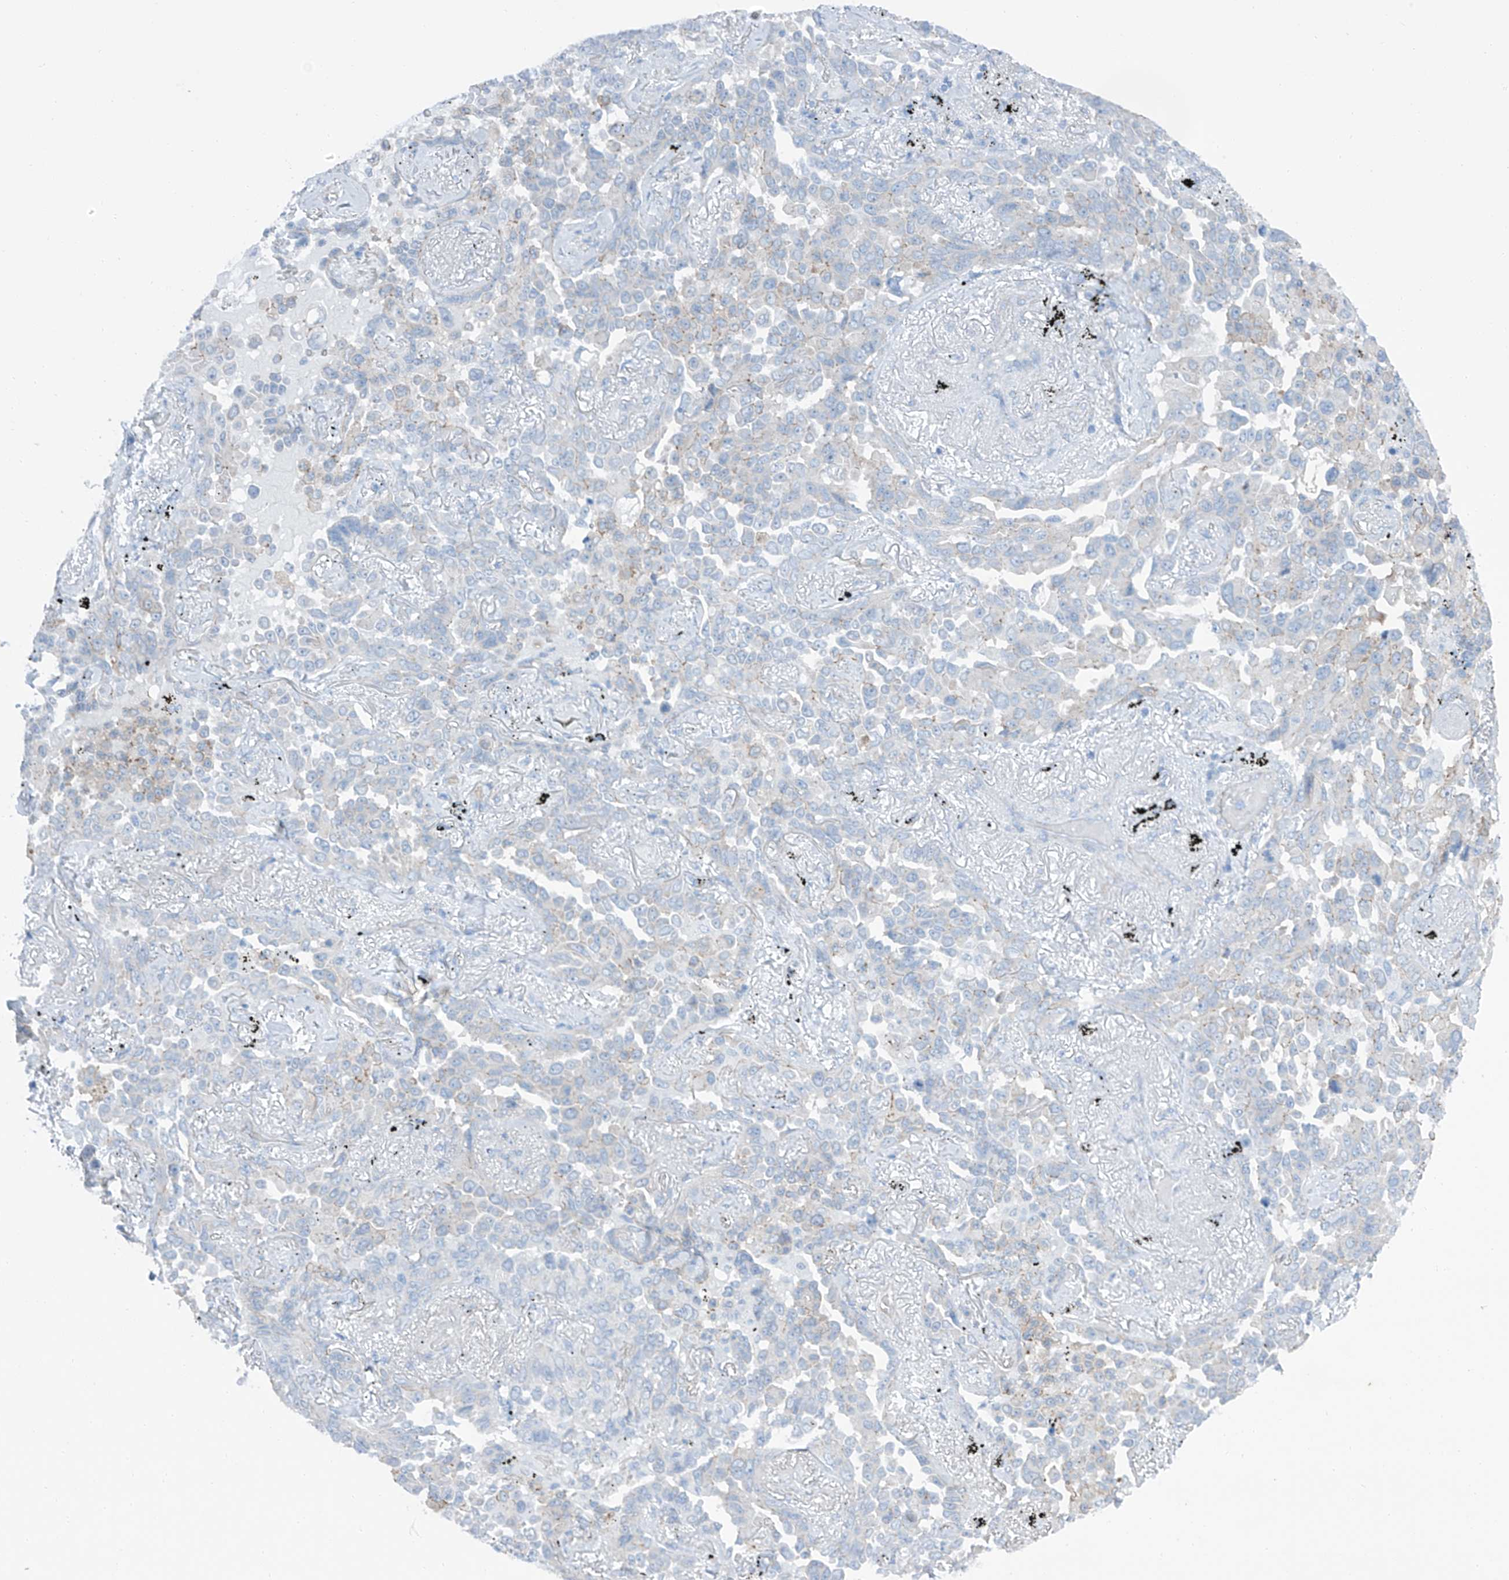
{"staining": {"intensity": "negative", "quantity": "none", "location": "none"}, "tissue": "lung cancer", "cell_type": "Tumor cells", "image_type": "cancer", "snomed": [{"axis": "morphology", "description": "Adenocarcinoma, NOS"}, {"axis": "topography", "description": "Lung"}], "caption": "This is a image of immunohistochemistry staining of lung cancer, which shows no expression in tumor cells.", "gene": "MAGI1", "patient": {"sex": "female", "age": 67}}